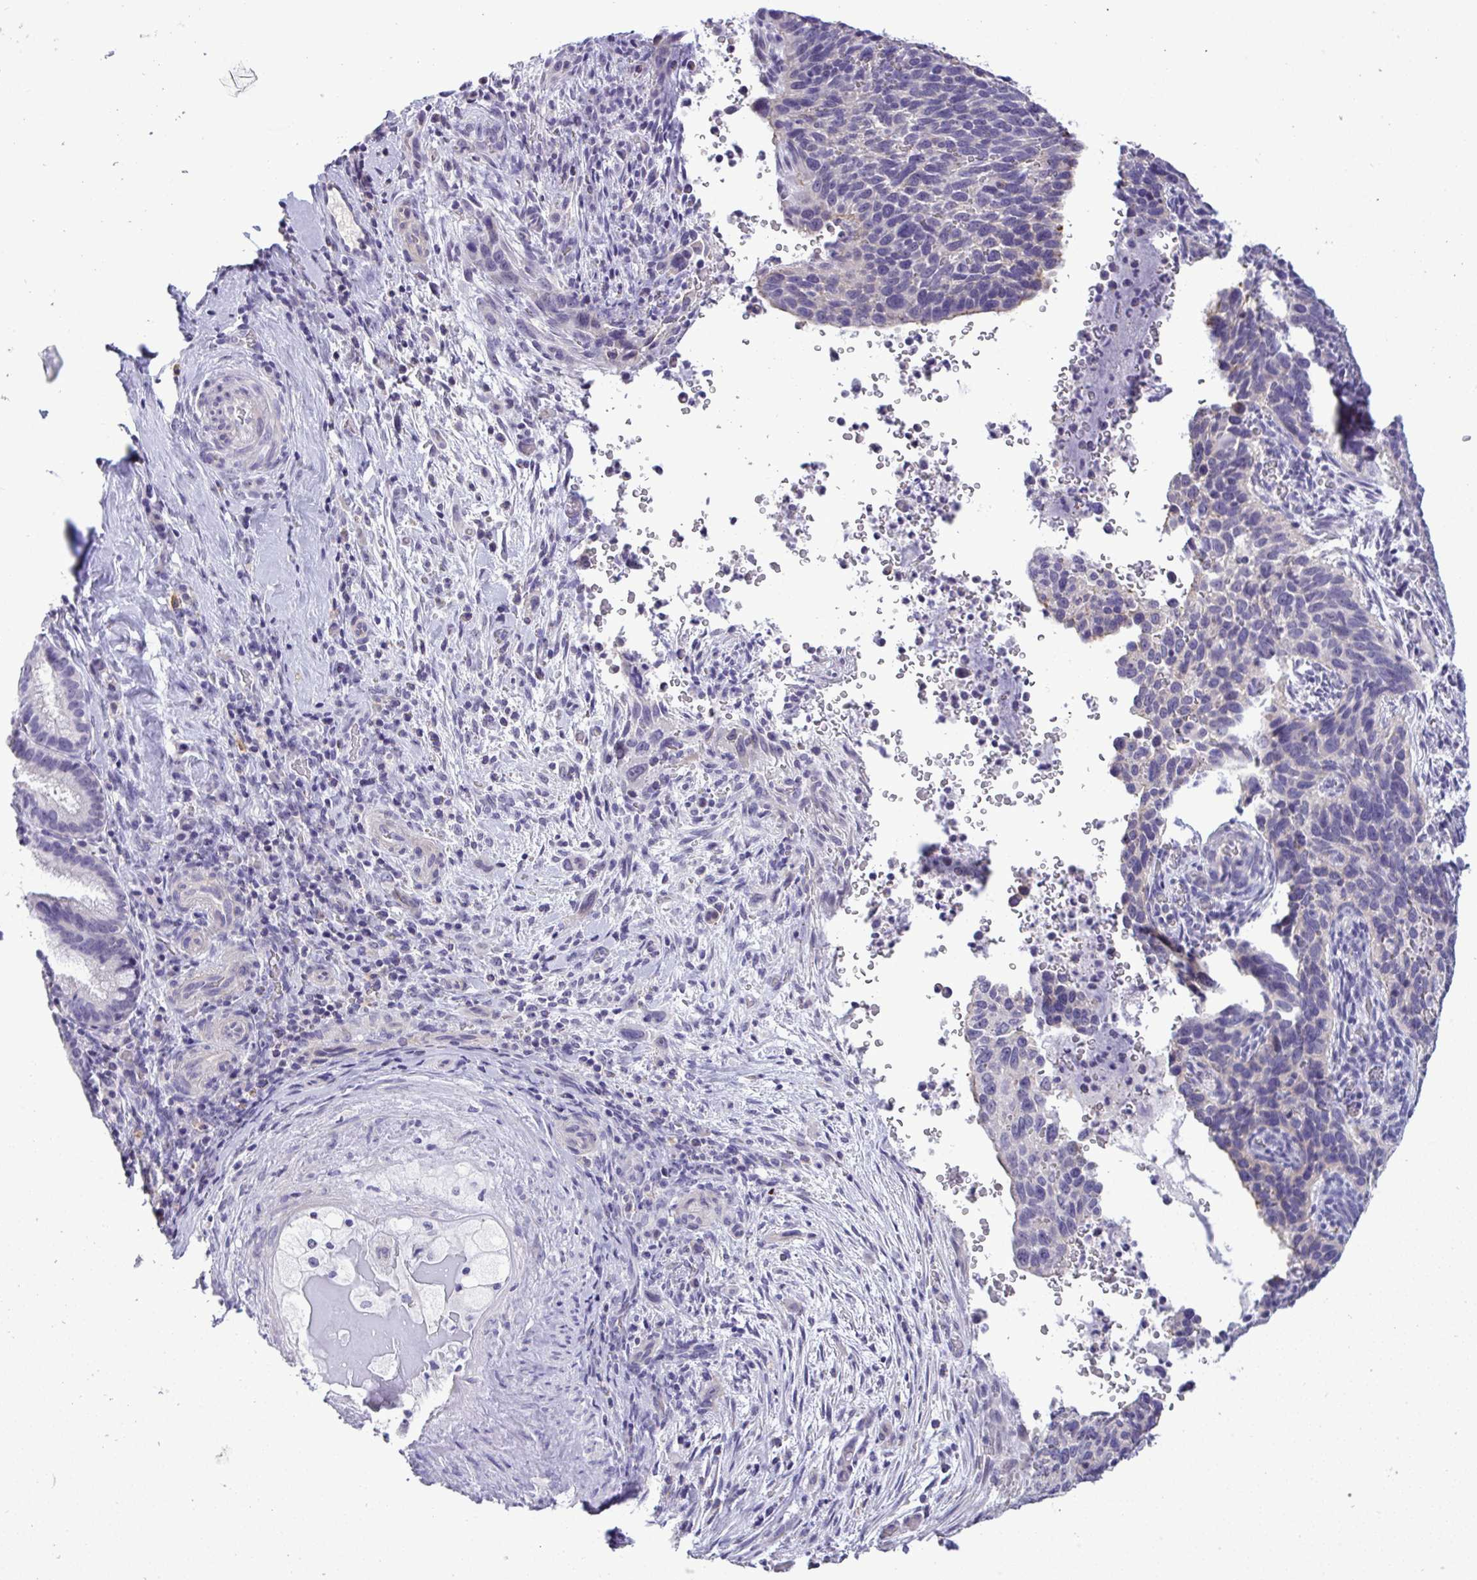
{"staining": {"intensity": "negative", "quantity": "none", "location": "none"}, "tissue": "cervical cancer", "cell_type": "Tumor cells", "image_type": "cancer", "snomed": [{"axis": "morphology", "description": "Squamous cell carcinoma, NOS"}, {"axis": "topography", "description": "Cervix"}], "caption": "High power microscopy histopathology image of an immunohistochemistry micrograph of cervical cancer, revealing no significant positivity in tumor cells. (DAB (3,3'-diaminobenzidine) immunohistochemistry with hematoxylin counter stain).", "gene": "YBX2", "patient": {"sex": "female", "age": 51}}